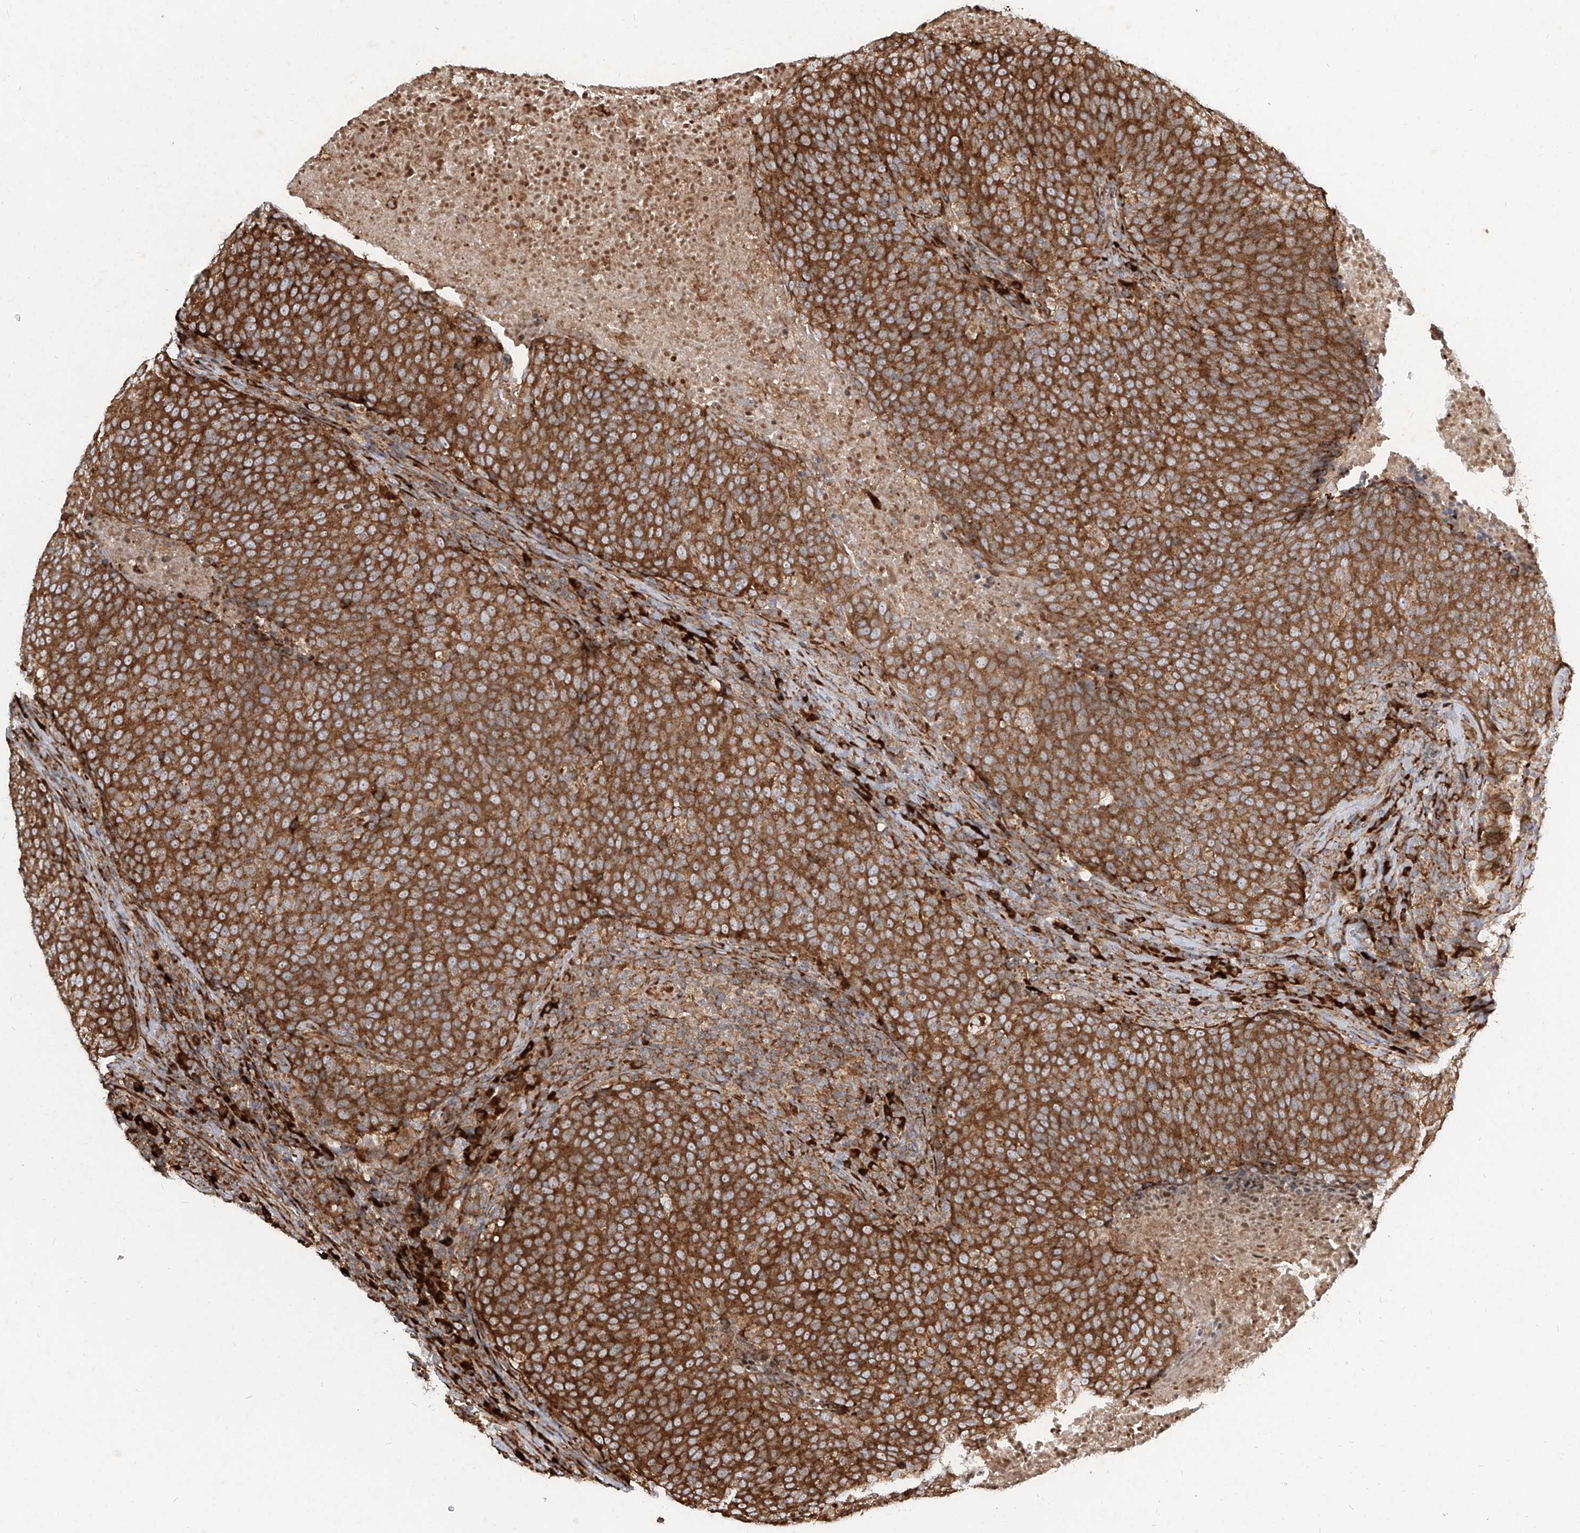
{"staining": {"intensity": "strong", "quantity": ">75%", "location": "cytoplasmic/membranous"}, "tissue": "head and neck cancer", "cell_type": "Tumor cells", "image_type": "cancer", "snomed": [{"axis": "morphology", "description": "Squamous cell carcinoma, NOS"}, {"axis": "morphology", "description": "Squamous cell carcinoma, metastatic, NOS"}, {"axis": "topography", "description": "Lymph node"}, {"axis": "topography", "description": "Head-Neck"}], "caption": "High-power microscopy captured an IHC histopathology image of head and neck cancer, revealing strong cytoplasmic/membranous expression in about >75% of tumor cells. (DAB (3,3'-diaminobenzidine) = brown stain, brightfield microscopy at high magnification).", "gene": "RPS25", "patient": {"sex": "male", "age": 62}}